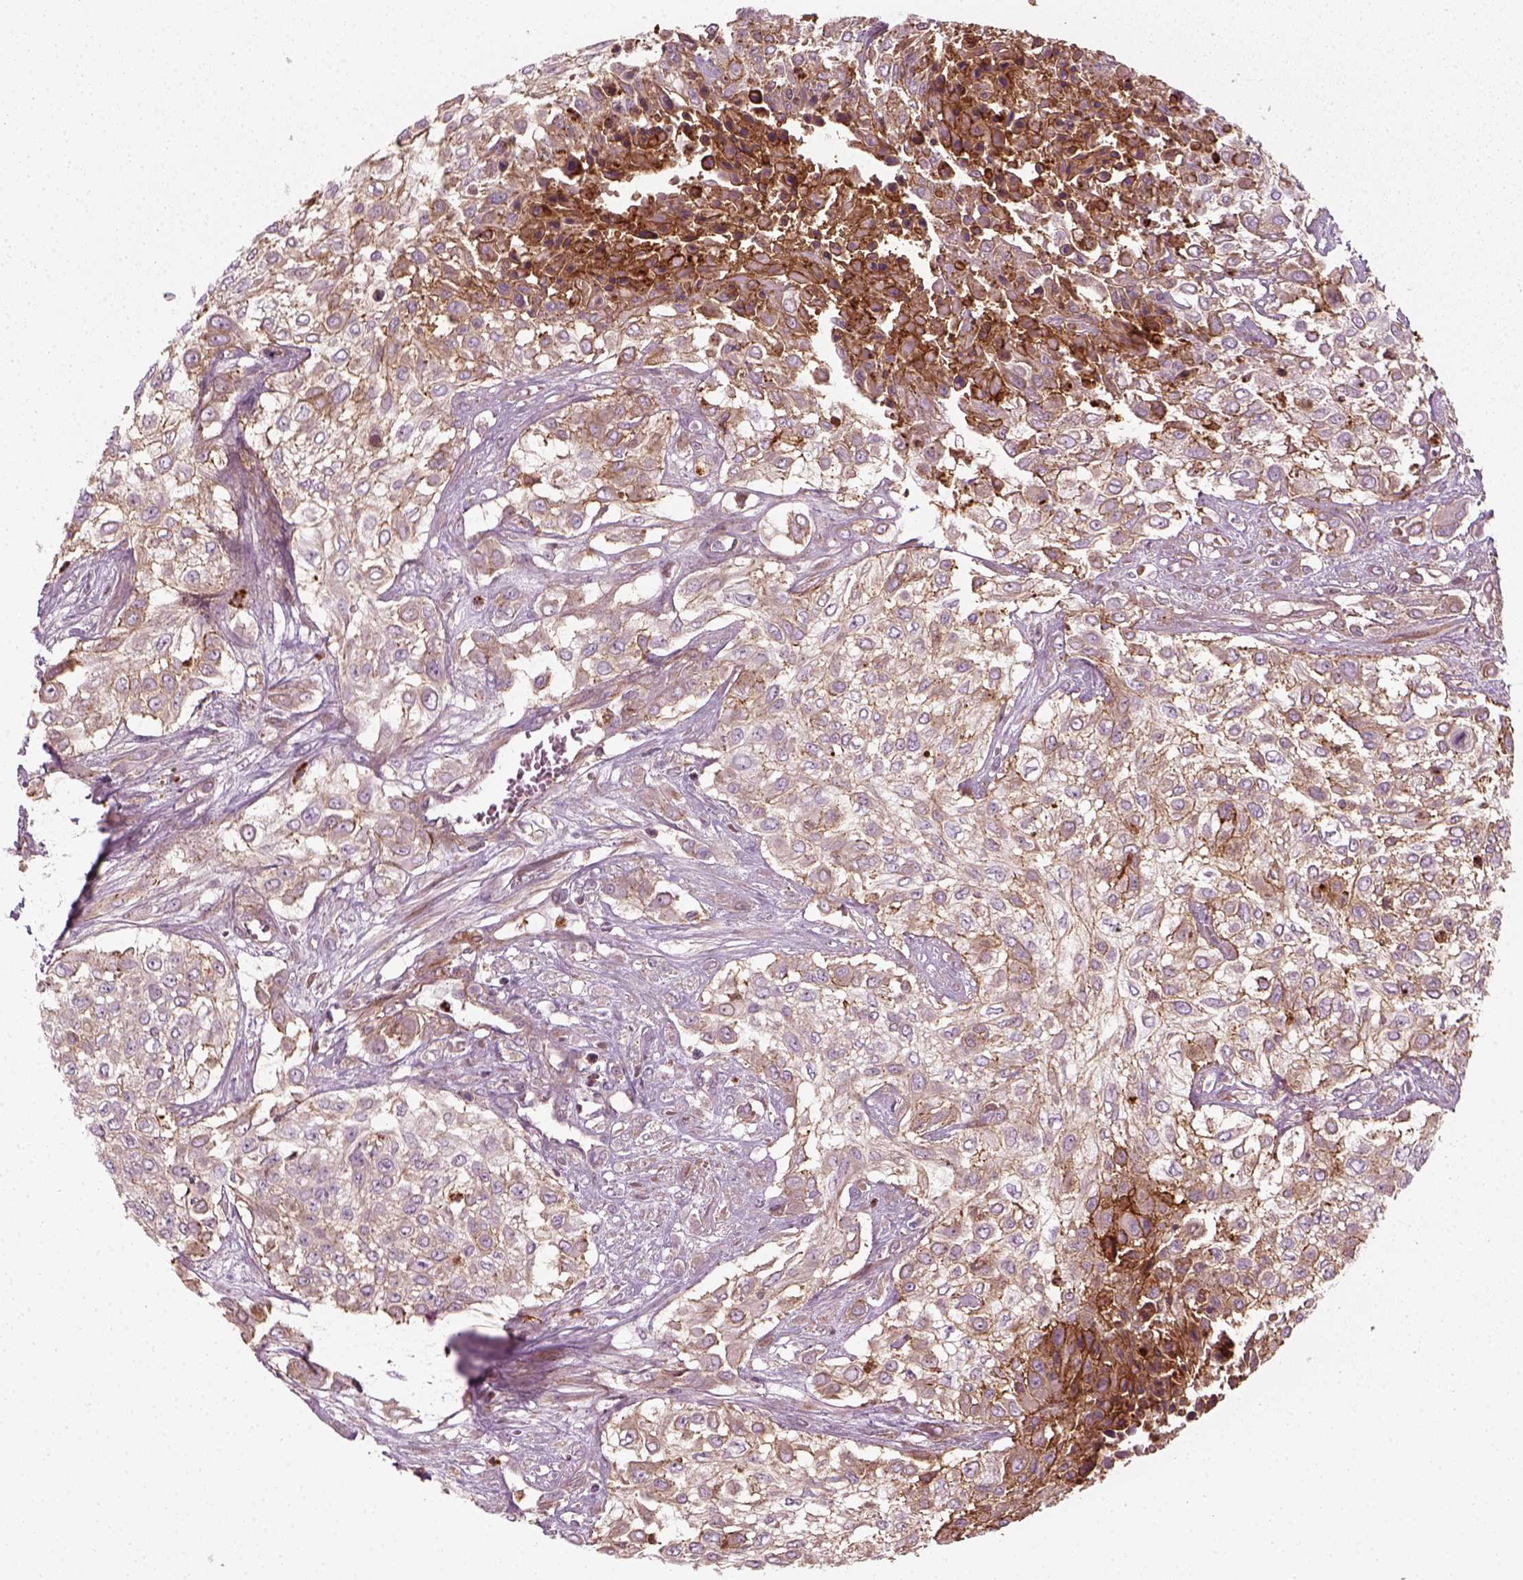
{"staining": {"intensity": "moderate", "quantity": ">75%", "location": "cytoplasmic/membranous"}, "tissue": "urothelial cancer", "cell_type": "Tumor cells", "image_type": "cancer", "snomed": [{"axis": "morphology", "description": "Urothelial carcinoma, High grade"}, {"axis": "topography", "description": "Urinary bladder"}], "caption": "IHC (DAB) staining of human high-grade urothelial carcinoma demonstrates moderate cytoplasmic/membranous protein positivity in about >75% of tumor cells.", "gene": "NPTN", "patient": {"sex": "male", "age": 57}}